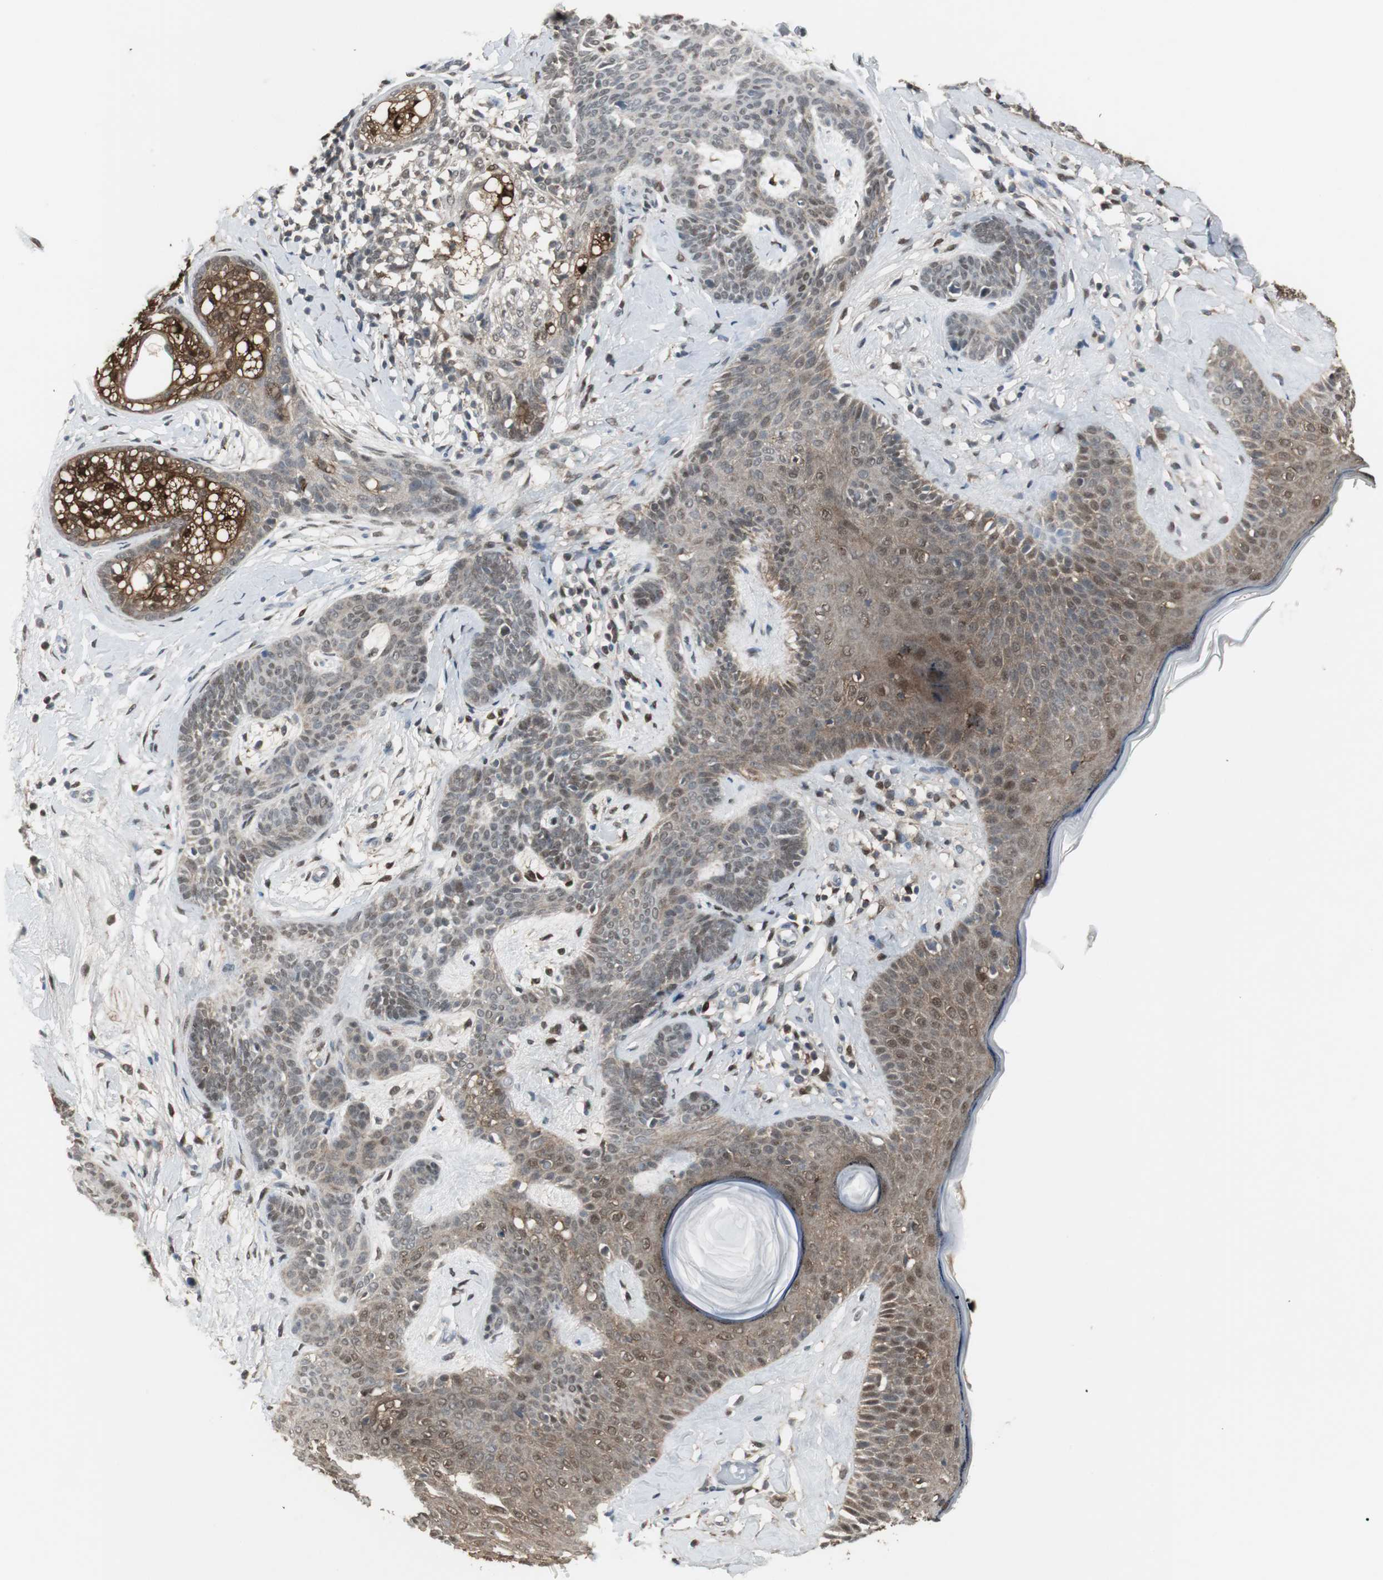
{"staining": {"intensity": "moderate", "quantity": "25%-75%", "location": "cytoplasmic/membranous,nuclear"}, "tissue": "skin cancer", "cell_type": "Tumor cells", "image_type": "cancer", "snomed": [{"axis": "morphology", "description": "Developmental malformation"}, {"axis": "morphology", "description": "Basal cell carcinoma"}, {"axis": "topography", "description": "Skin"}], "caption": "This is a photomicrograph of immunohistochemistry (IHC) staining of skin cancer, which shows moderate expression in the cytoplasmic/membranous and nuclear of tumor cells.", "gene": "PLIN3", "patient": {"sex": "female", "age": 62}}